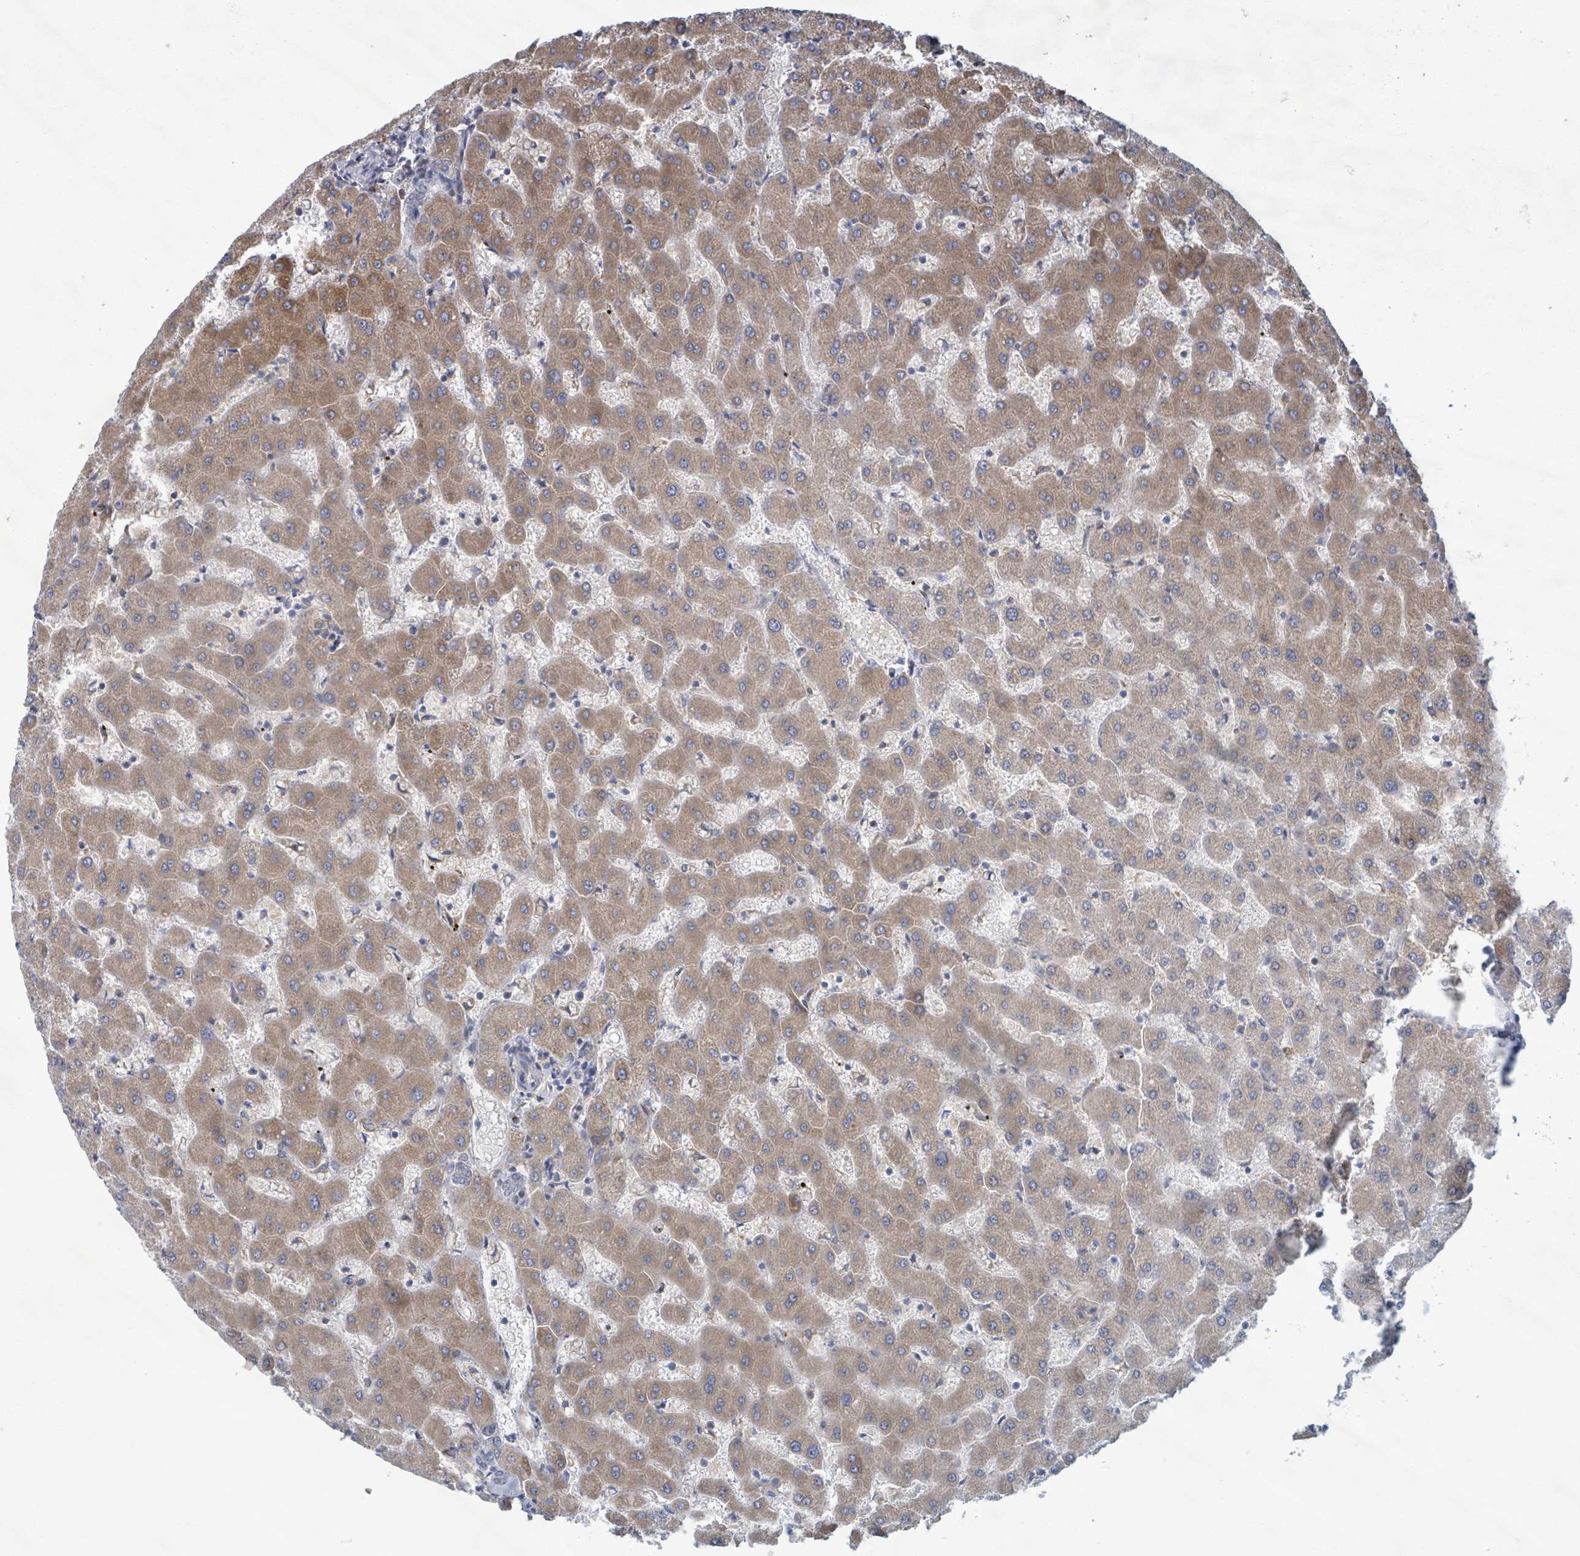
{"staining": {"intensity": "negative", "quantity": "none", "location": "none"}, "tissue": "liver", "cell_type": "Cholangiocytes", "image_type": "normal", "snomed": [{"axis": "morphology", "description": "Normal tissue, NOS"}, {"axis": "topography", "description": "Liver"}], "caption": "Photomicrograph shows no significant protein positivity in cholangiocytes of normal liver.", "gene": "SHROOM2", "patient": {"sex": "female", "age": 63}}